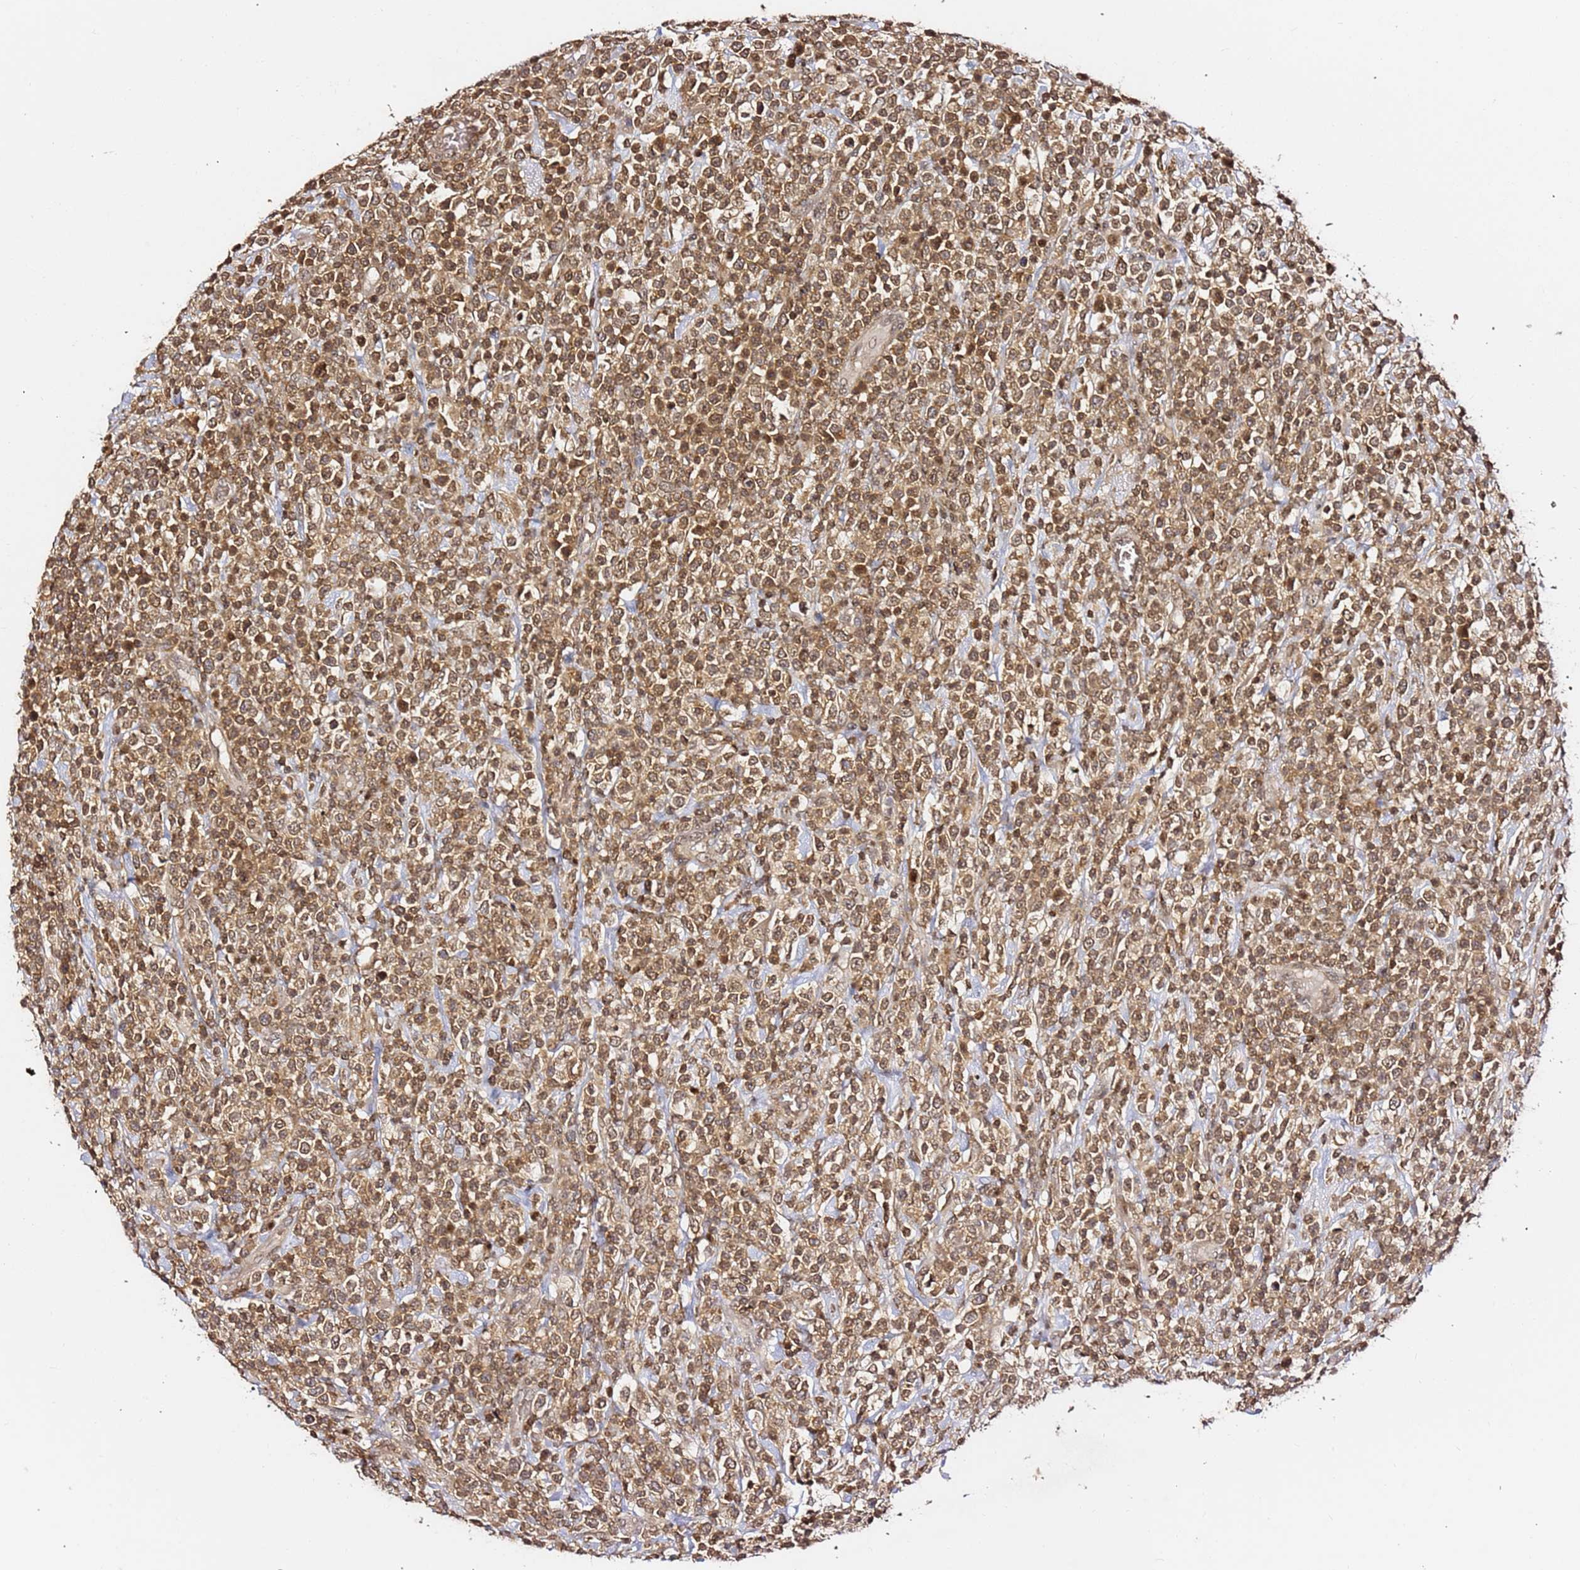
{"staining": {"intensity": "moderate", "quantity": ">75%", "location": "cytoplasmic/membranous,nuclear"}, "tissue": "lymphoma", "cell_type": "Tumor cells", "image_type": "cancer", "snomed": [{"axis": "morphology", "description": "Malignant lymphoma, non-Hodgkin's type, High grade"}, {"axis": "topography", "description": "Colon"}], "caption": "Moderate cytoplasmic/membranous and nuclear staining is identified in approximately >75% of tumor cells in high-grade malignant lymphoma, non-Hodgkin's type.", "gene": "OR5V1", "patient": {"sex": "female", "age": 53}}